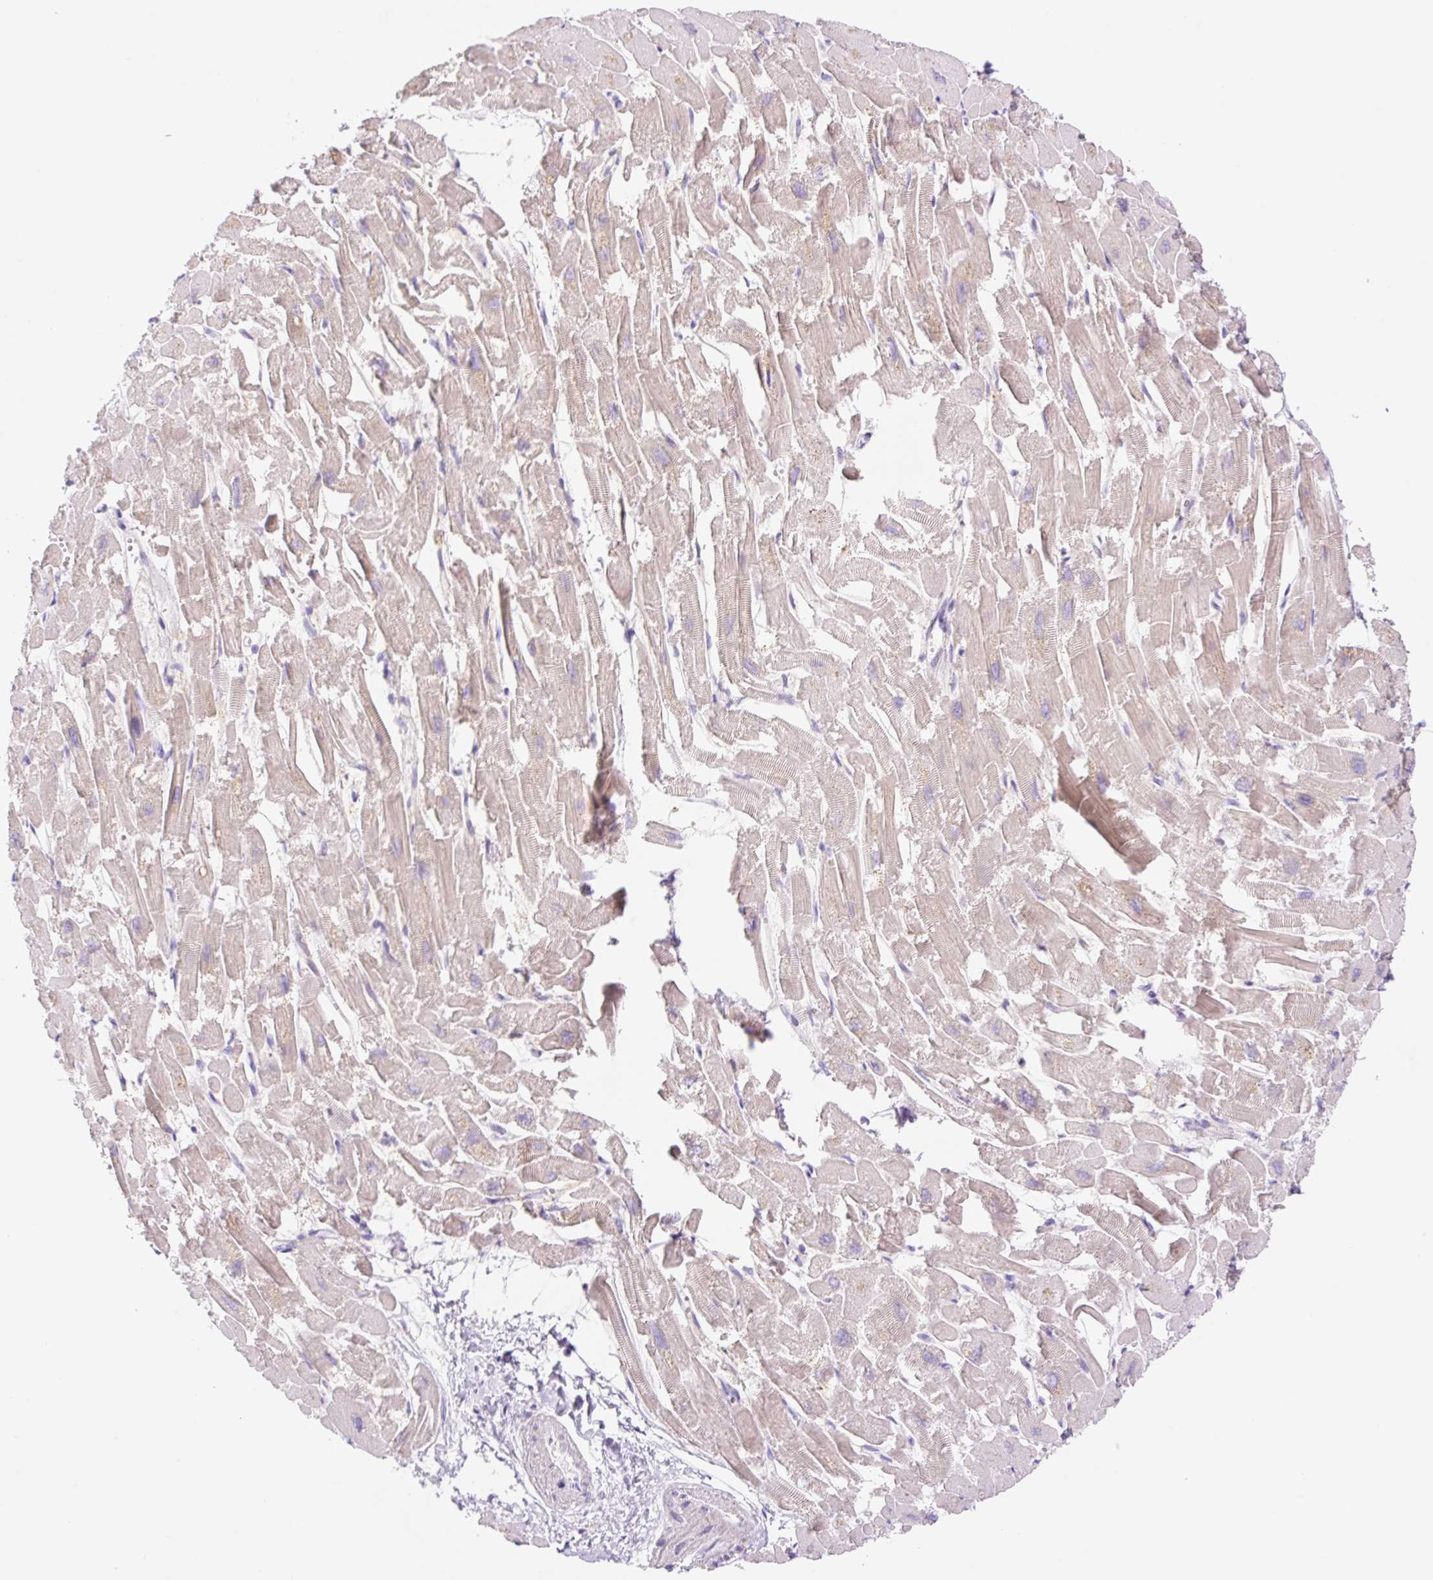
{"staining": {"intensity": "moderate", "quantity": ">75%", "location": "cytoplasmic/membranous"}, "tissue": "heart muscle", "cell_type": "Cardiomyocytes", "image_type": "normal", "snomed": [{"axis": "morphology", "description": "Normal tissue, NOS"}, {"axis": "topography", "description": "Heart"}], "caption": "Benign heart muscle demonstrates moderate cytoplasmic/membranous staining in approximately >75% of cardiomyocytes, visualized by immunohistochemistry. (IHC, brightfield microscopy, high magnification).", "gene": "DENND5A", "patient": {"sex": "male", "age": 54}}